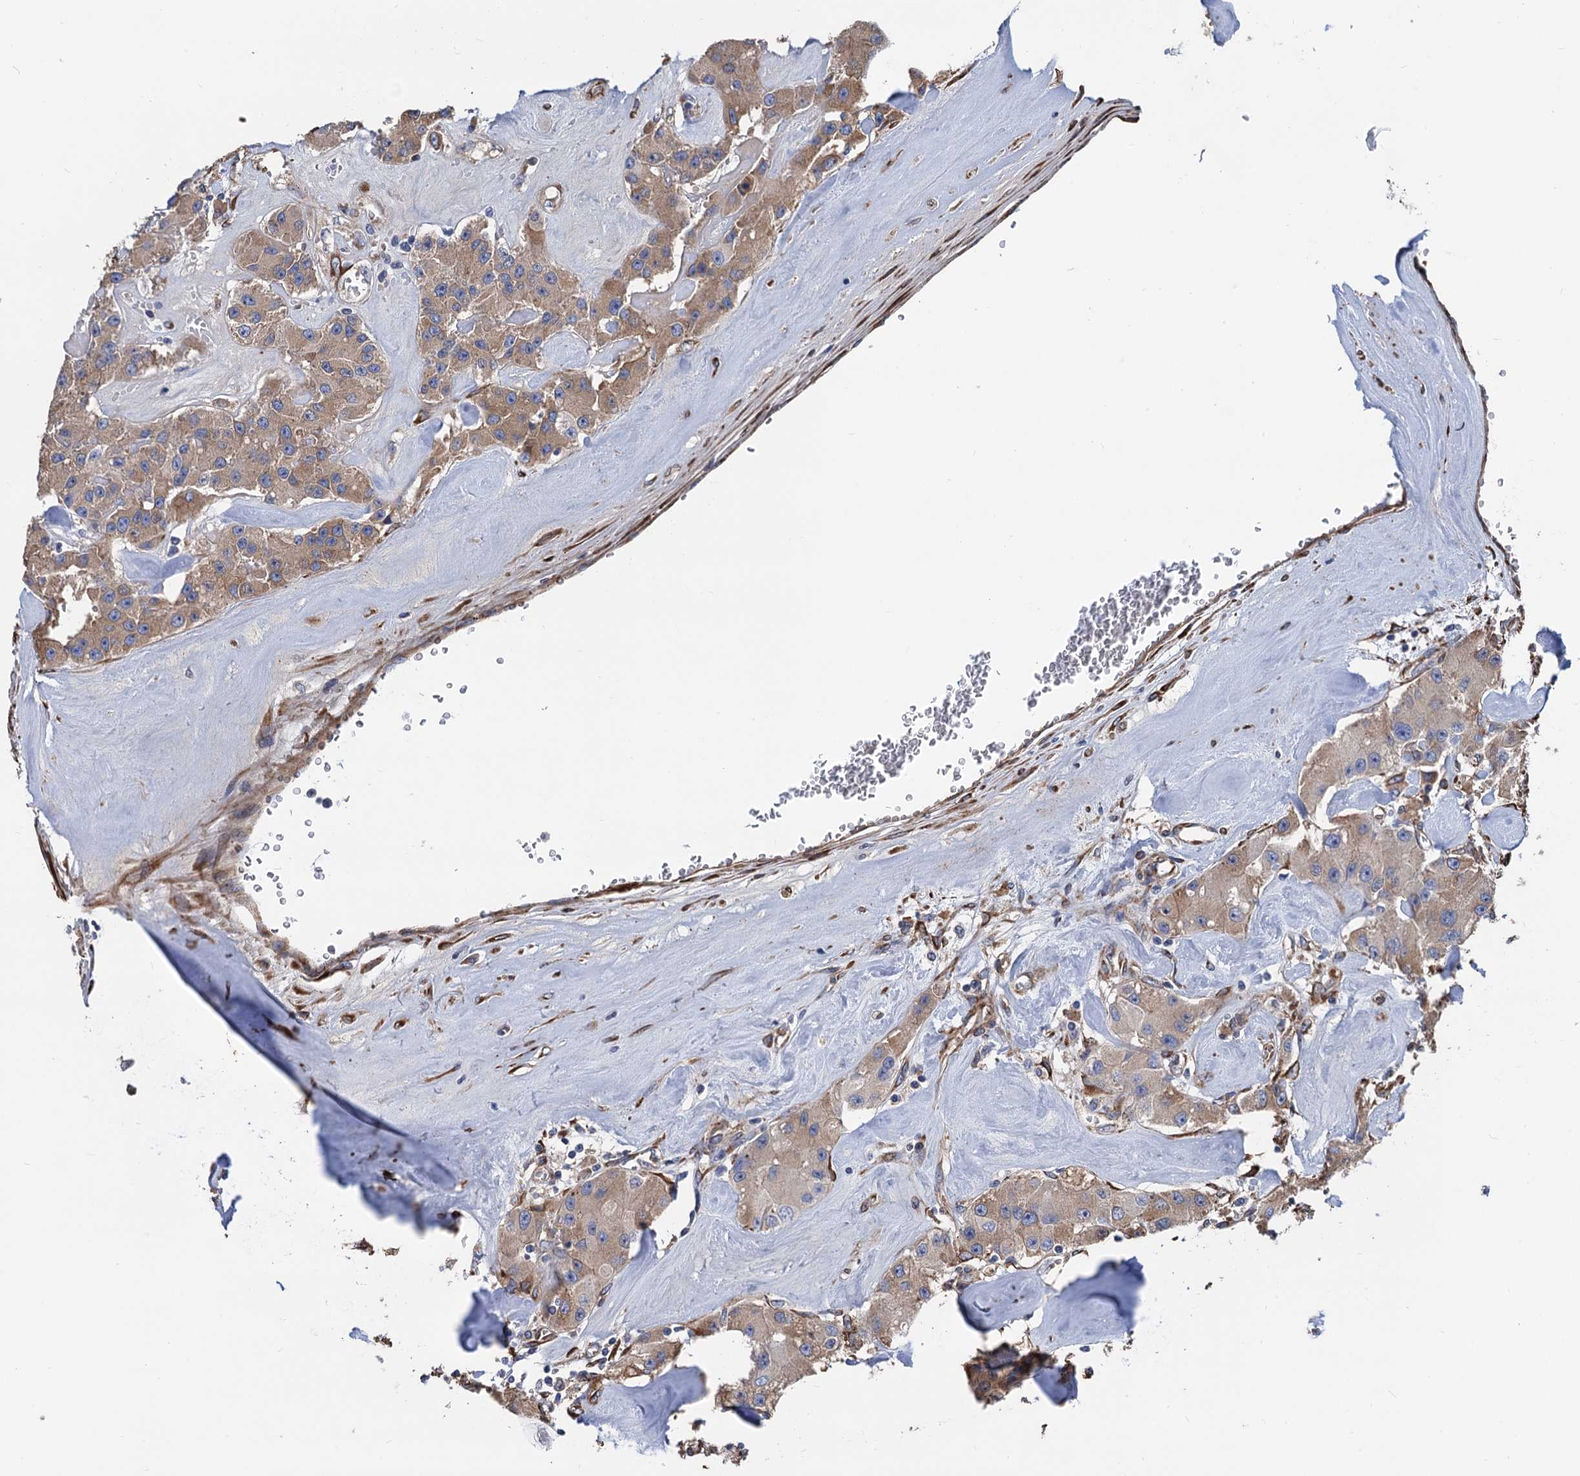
{"staining": {"intensity": "weak", "quantity": "25%-75%", "location": "cytoplasmic/membranous"}, "tissue": "carcinoid", "cell_type": "Tumor cells", "image_type": "cancer", "snomed": [{"axis": "morphology", "description": "Carcinoid, malignant, NOS"}, {"axis": "topography", "description": "Pancreas"}], "caption": "Protein analysis of carcinoid (malignant) tissue displays weak cytoplasmic/membranous staining in approximately 25%-75% of tumor cells. The staining is performed using DAB (3,3'-diaminobenzidine) brown chromogen to label protein expression. The nuclei are counter-stained blue using hematoxylin.", "gene": "CNNM1", "patient": {"sex": "male", "age": 41}}